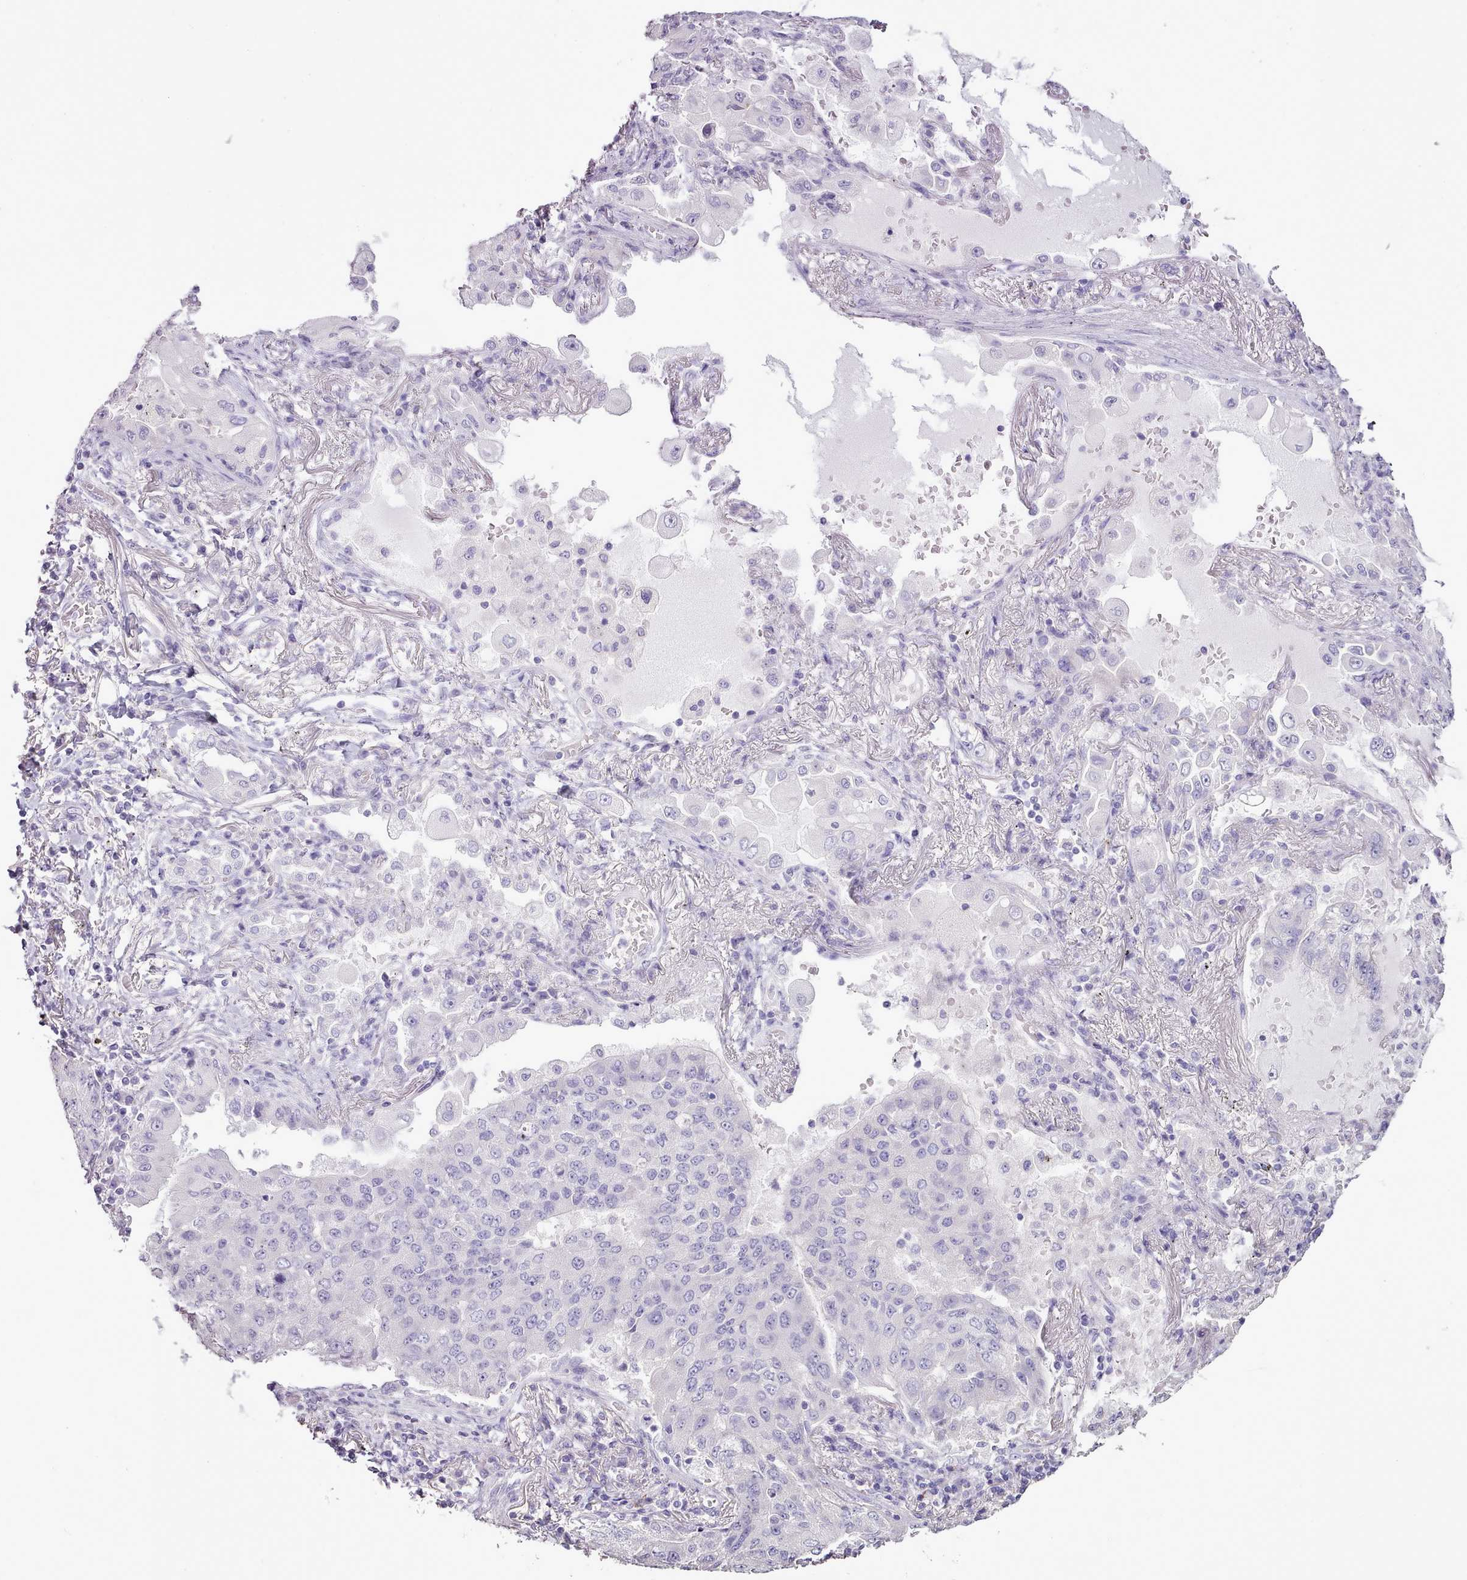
{"staining": {"intensity": "negative", "quantity": "none", "location": "none"}, "tissue": "lung cancer", "cell_type": "Tumor cells", "image_type": "cancer", "snomed": [{"axis": "morphology", "description": "Squamous cell carcinoma, NOS"}, {"axis": "topography", "description": "Lung"}], "caption": "Tumor cells are negative for protein expression in human lung cancer (squamous cell carcinoma). (Immunohistochemistry (ihc), brightfield microscopy, high magnification).", "gene": "BLOC1S2", "patient": {"sex": "male", "age": 74}}